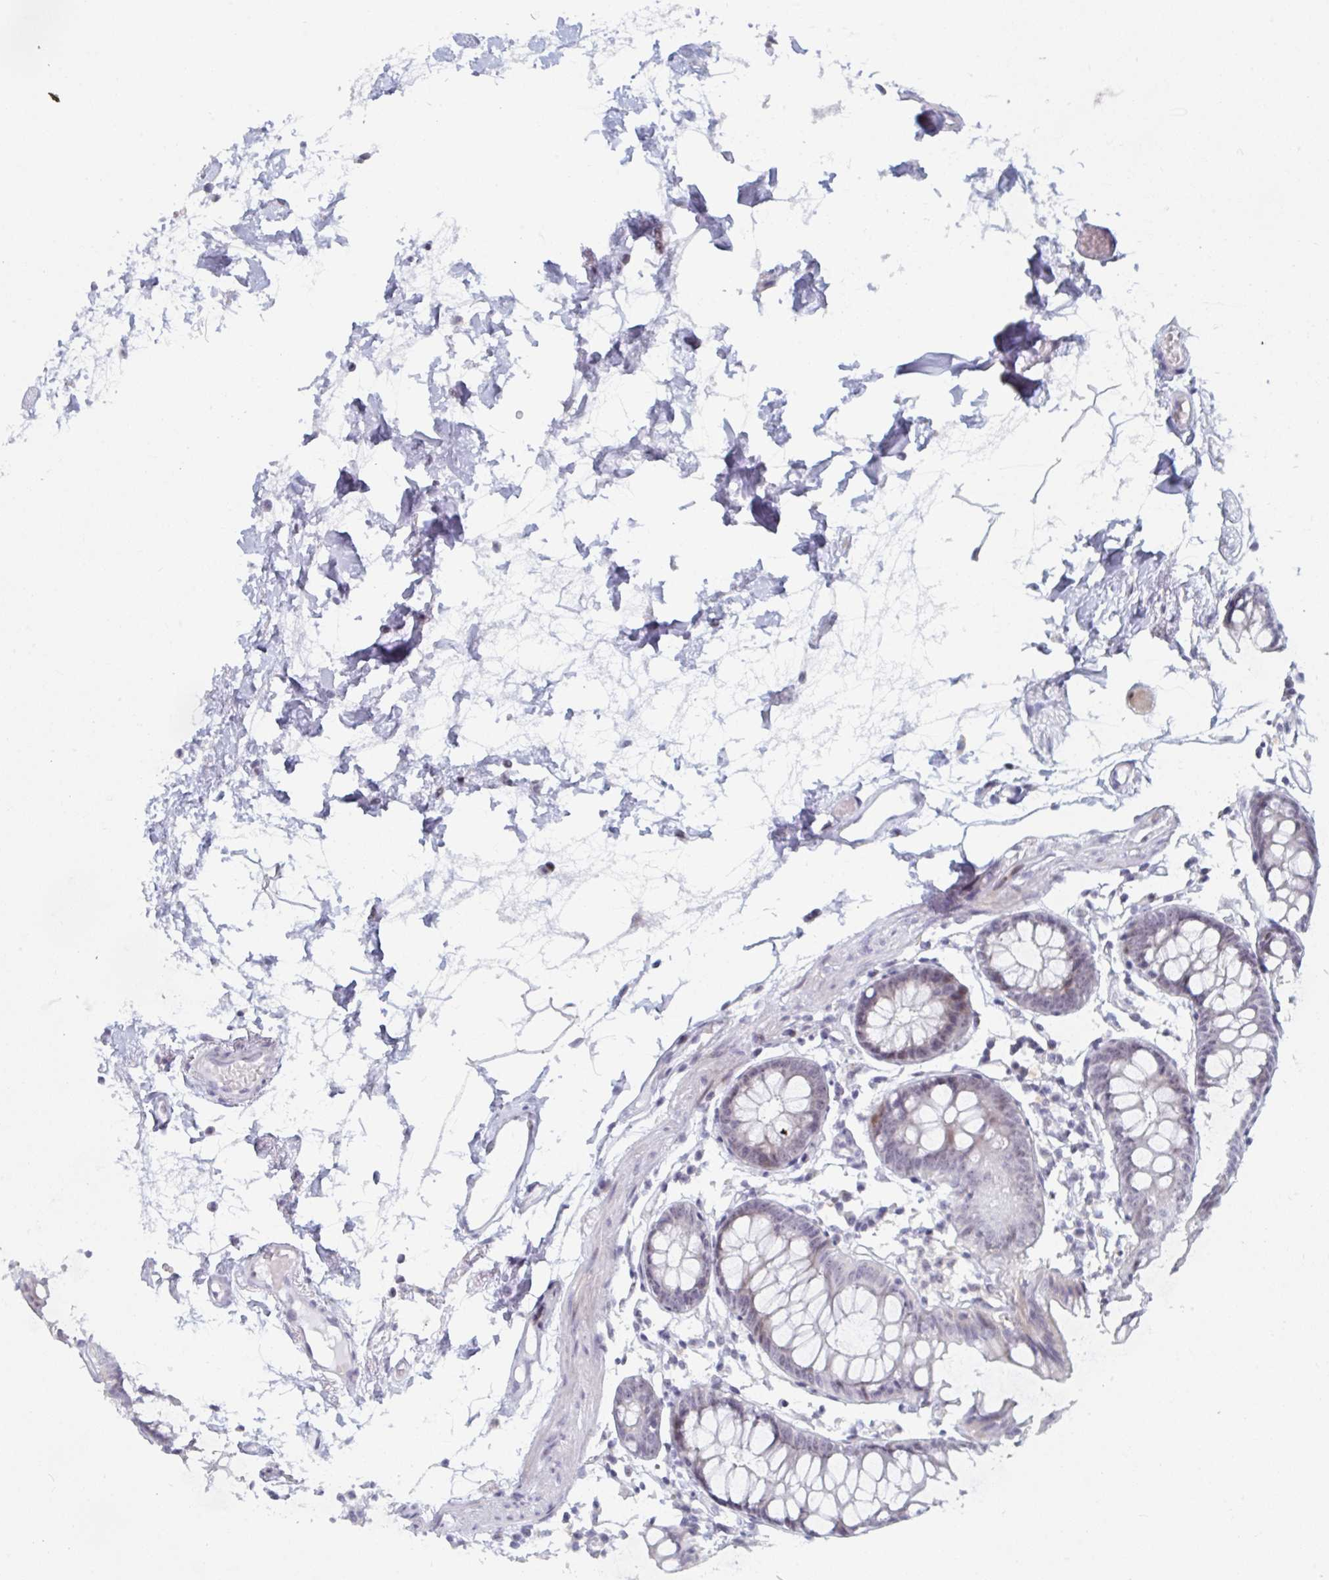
{"staining": {"intensity": "negative", "quantity": "none", "location": "none"}, "tissue": "colon", "cell_type": "Endothelial cells", "image_type": "normal", "snomed": [{"axis": "morphology", "description": "Normal tissue, NOS"}, {"axis": "topography", "description": "Colon"}], "caption": "Immunohistochemistry (IHC) image of benign colon: colon stained with DAB (3,3'-diaminobenzidine) exhibits no significant protein positivity in endothelial cells. (DAB IHC visualized using brightfield microscopy, high magnification).", "gene": "NR1H2", "patient": {"sex": "female", "age": 84}}